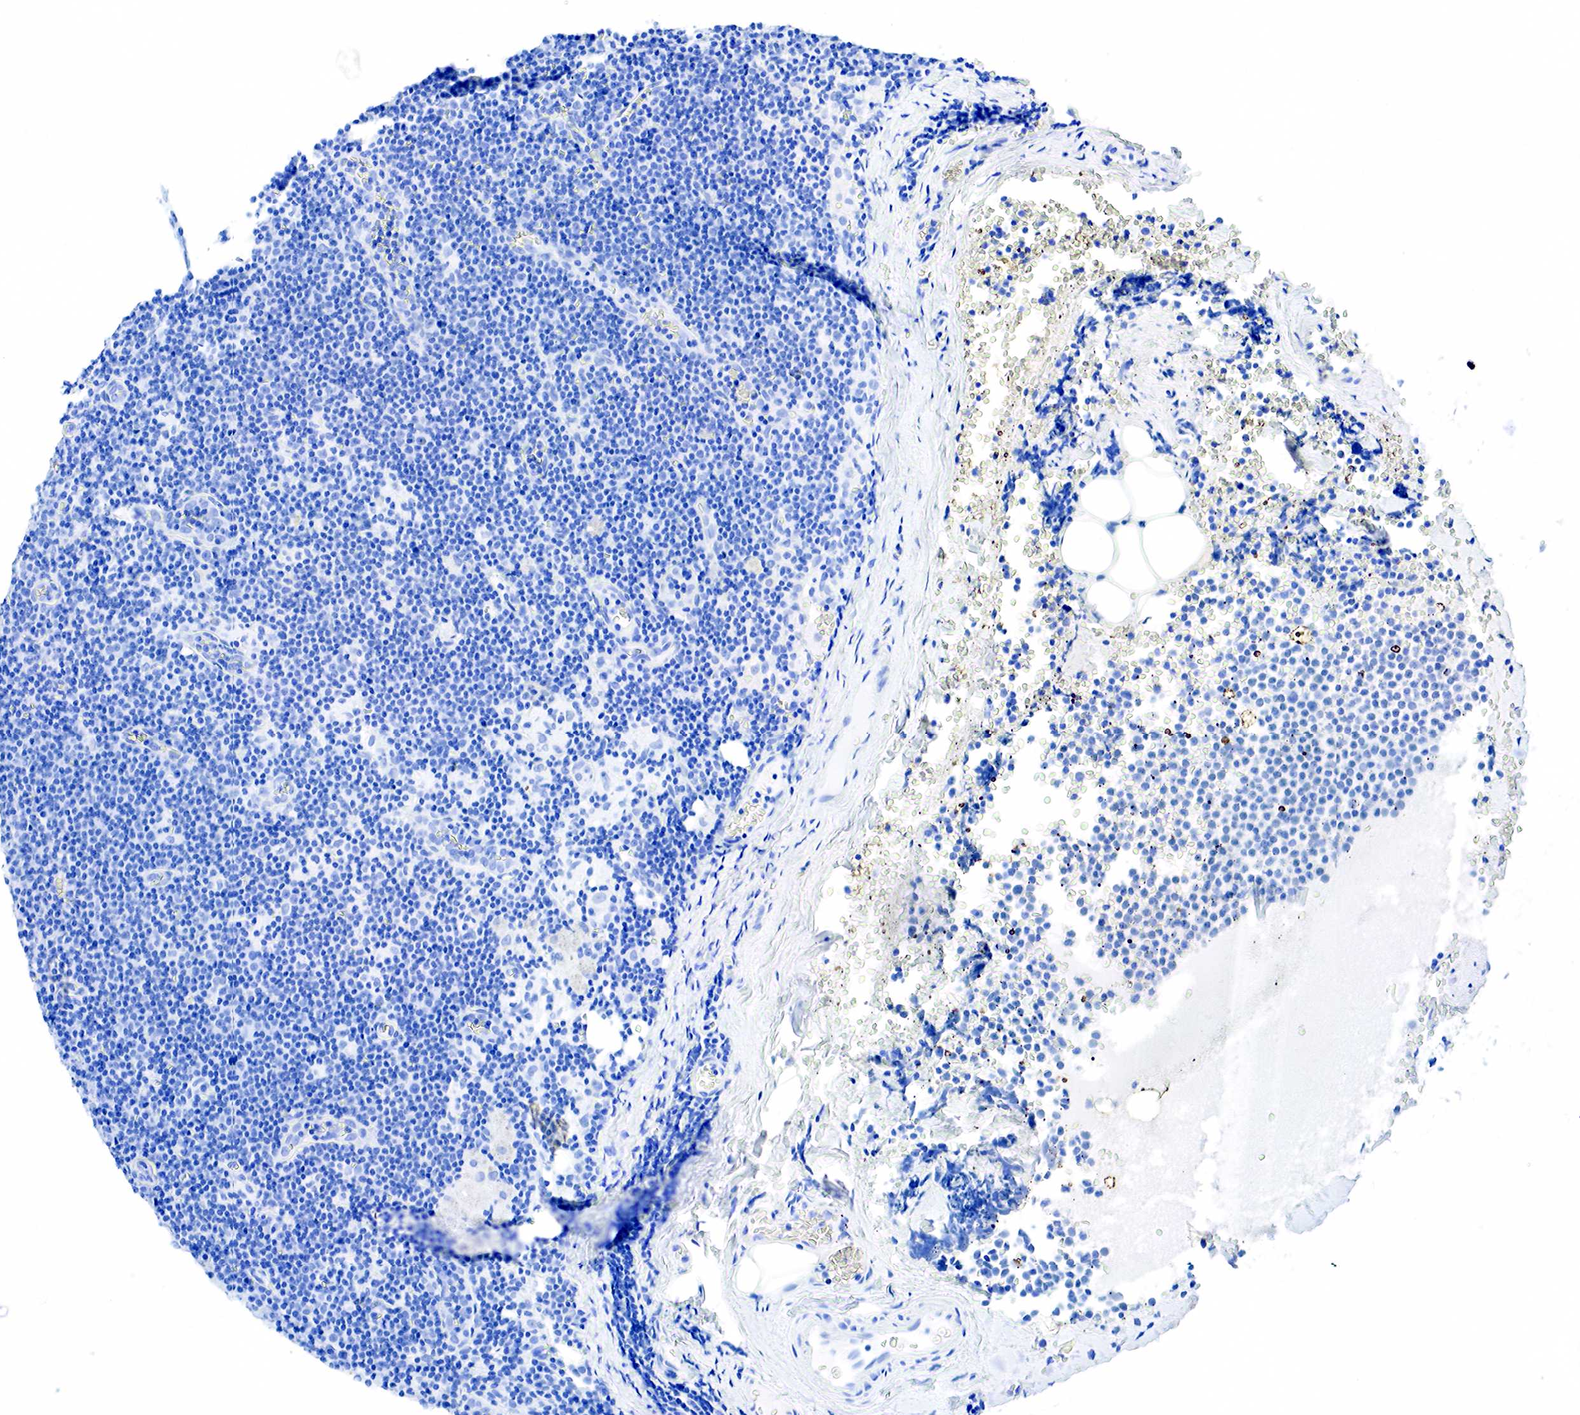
{"staining": {"intensity": "negative", "quantity": "none", "location": "none"}, "tissue": "lymphoma", "cell_type": "Tumor cells", "image_type": "cancer", "snomed": [{"axis": "morphology", "description": "Malignant lymphoma, non-Hodgkin's type, Low grade"}, {"axis": "topography", "description": "Lymph node"}], "caption": "IHC of malignant lymphoma, non-Hodgkin's type (low-grade) reveals no staining in tumor cells.", "gene": "KRT7", "patient": {"sex": "male", "age": 57}}